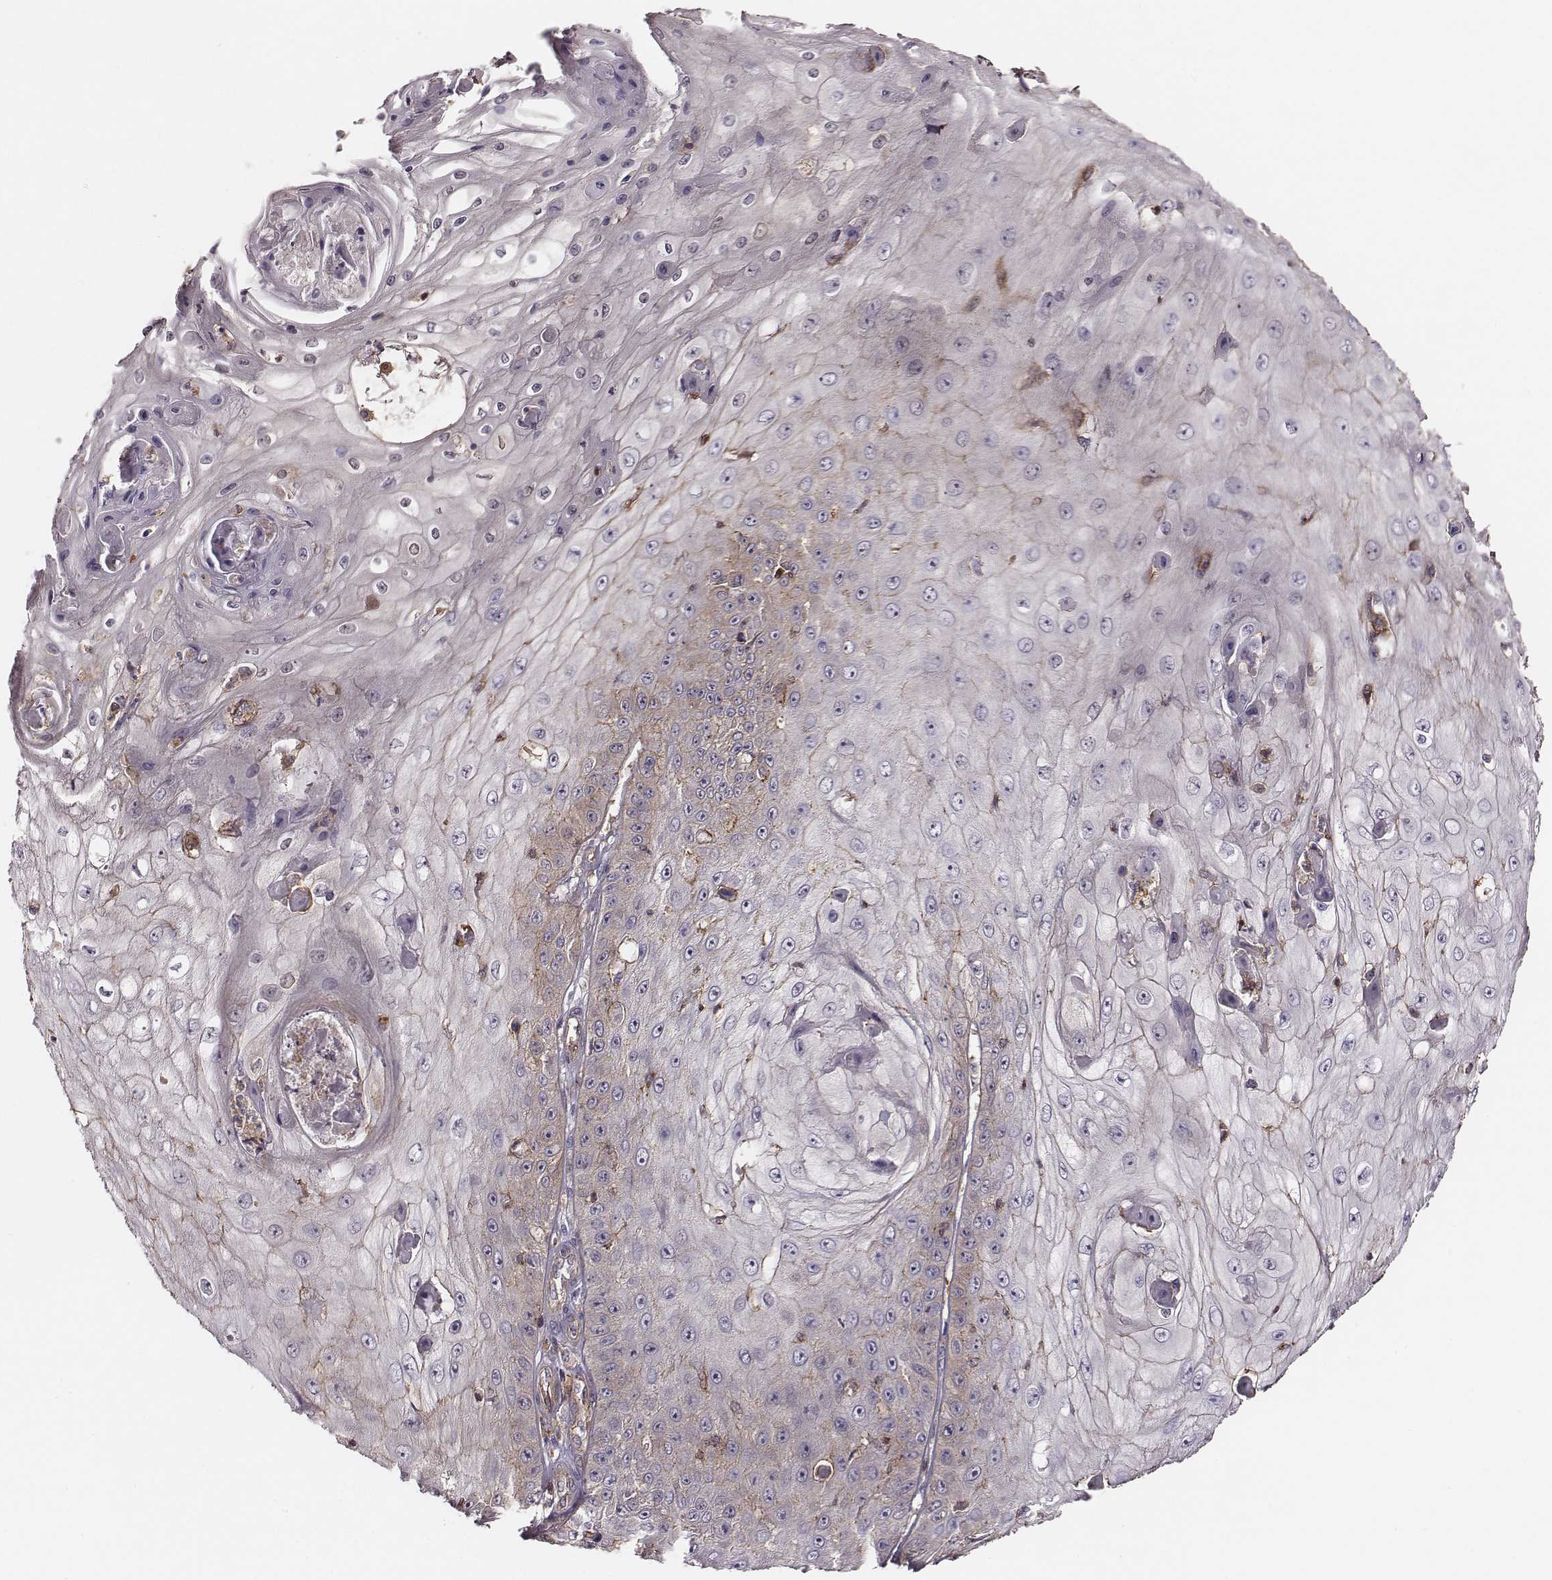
{"staining": {"intensity": "weak", "quantity": "<25%", "location": "cytoplasmic/membranous"}, "tissue": "skin cancer", "cell_type": "Tumor cells", "image_type": "cancer", "snomed": [{"axis": "morphology", "description": "Squamous cell carcinoma, NOS"}, {"axis": "topography", "description": "Skin"}], "caption": "DAB (3,3'-diaminobenzidine) immunohistochemical staining of skin cancer (squamous cell carcinoma) reveals no significant expression in tumor cells.", "gene": "ZYX", "patient": {"sex": "male", "age": 70}}